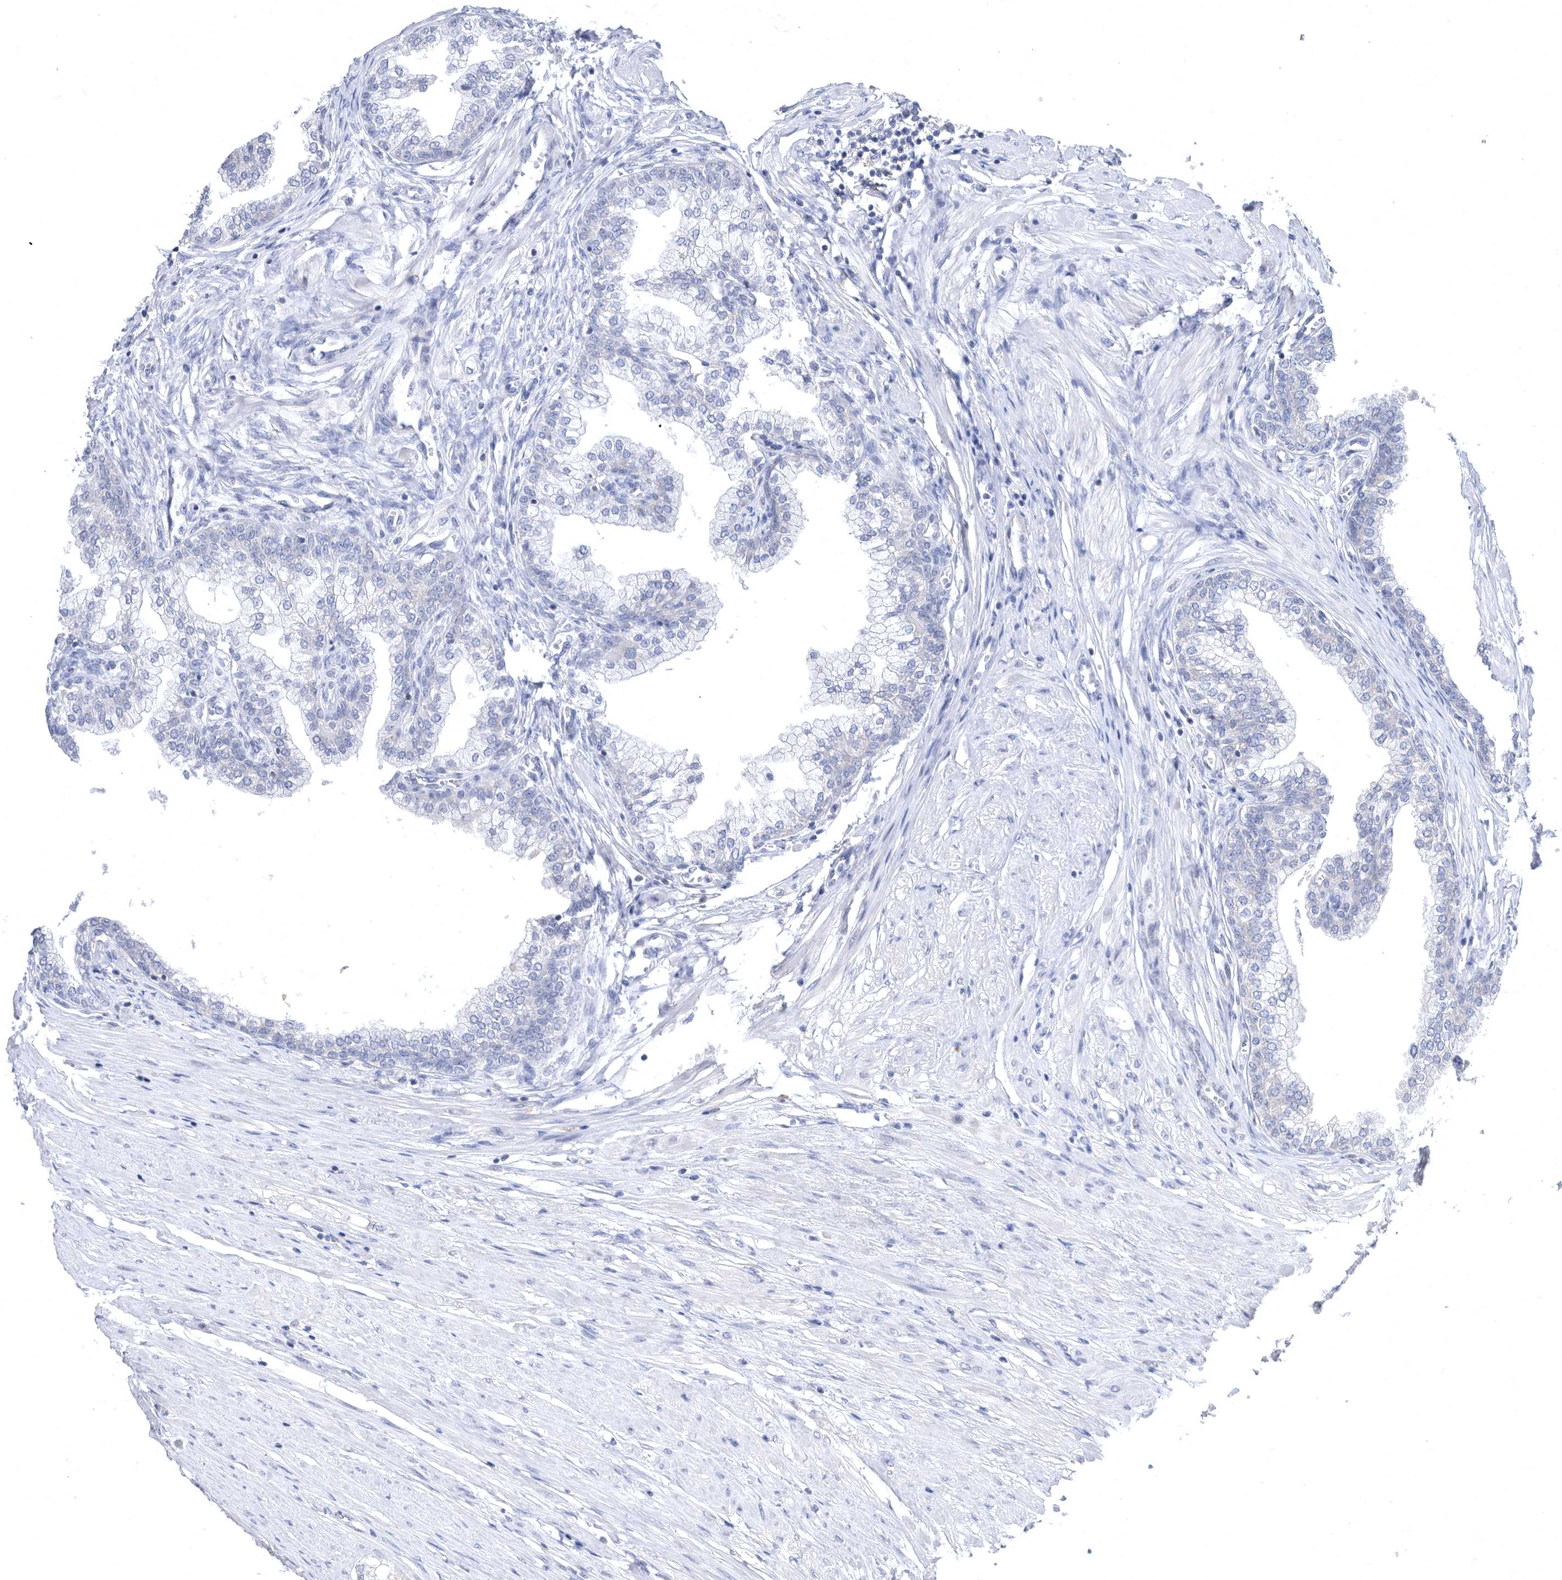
{"staining": {"intensity": "negative", "quantity": "none", "location": "none"}, "tissue": "prostate", "cell_type": "Glandular cells", "image_type": "normal", "snomed": [{"axis": "morphology", "description": "Normal tissue, NOS"}, {"axis": "morphology", "description": "Urothelial carcinoma, Low grade"}, {"axis": "topography", "description": "Urinary bladder"}, {"axis": "topography", "description": "Prostate"}], "caption": "The image displays no staining of glandular cells in unremarkable prostate.", "gene": "CCT4", "patient": {"sex": "male", "age": 60}}